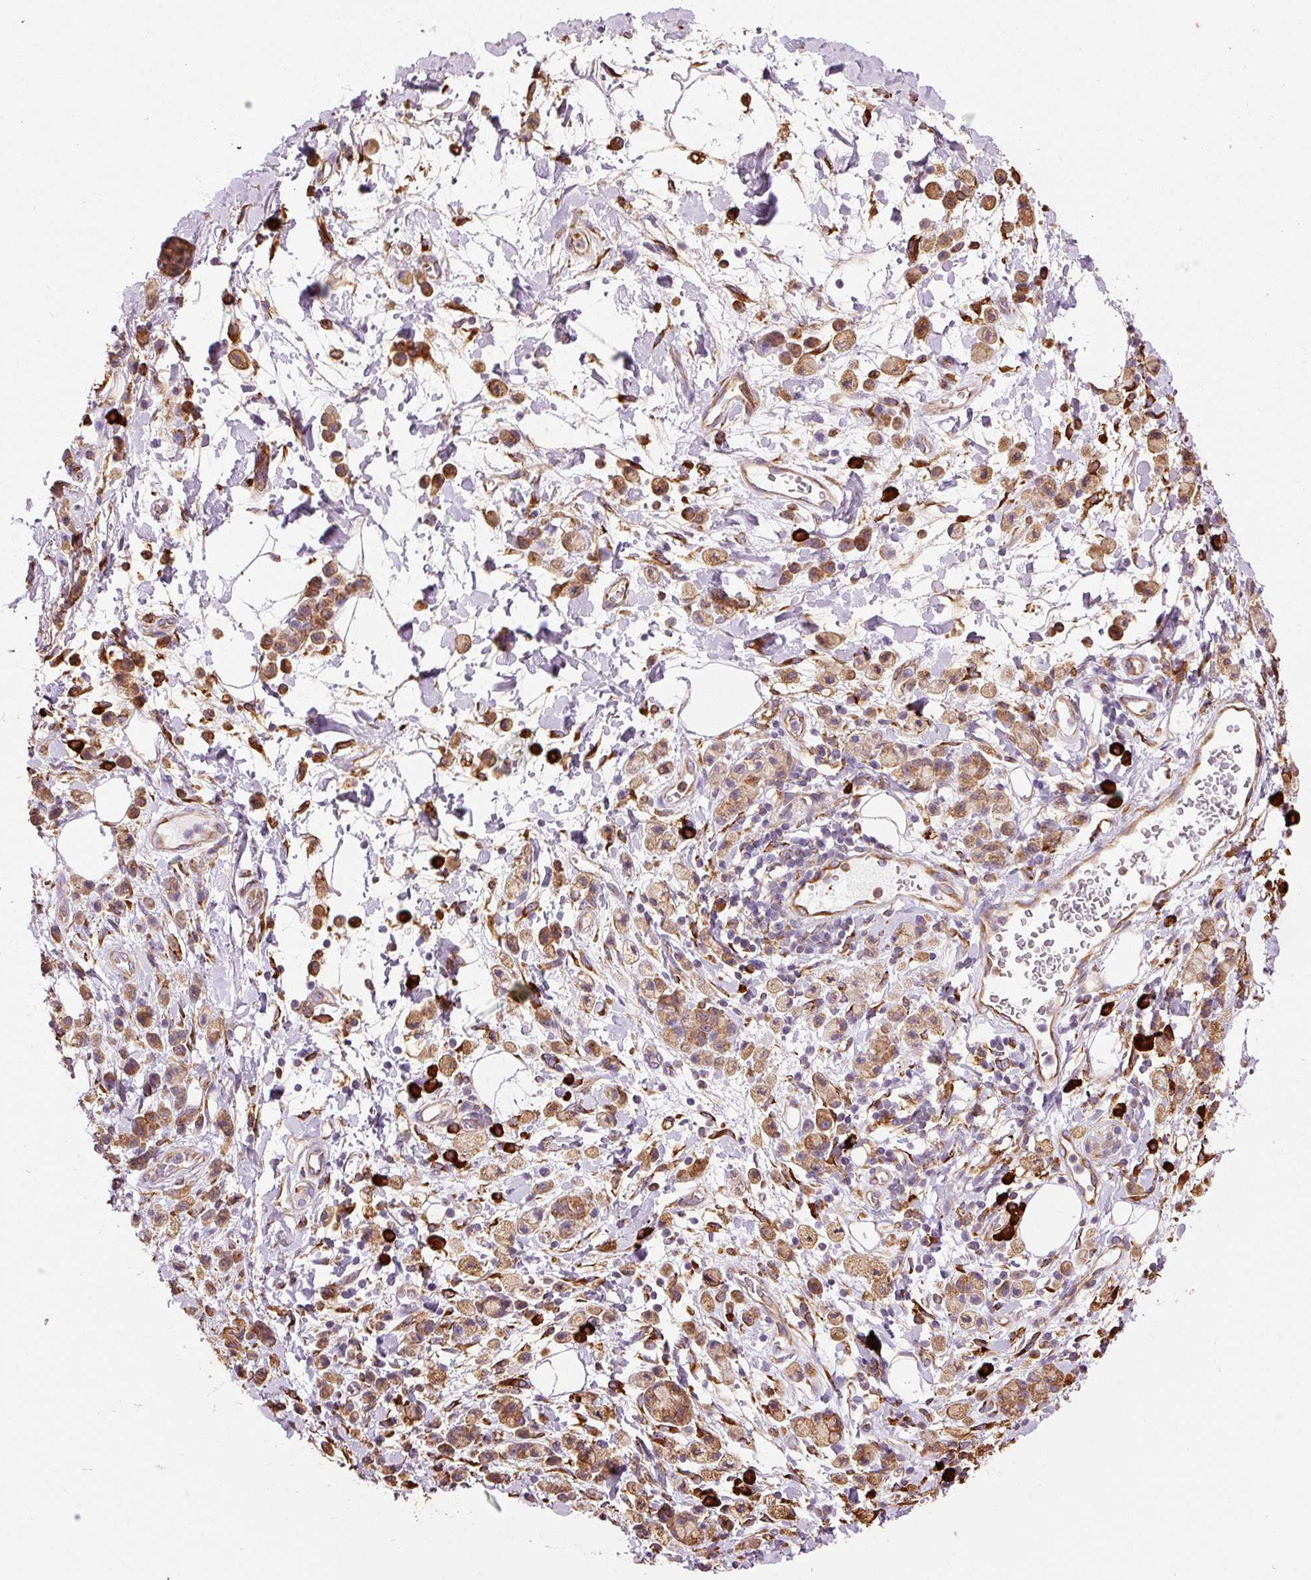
{"staining": {"intensity": "moderate", "quantity": ">75%", "location": "cytoplasmic/membranous"}, "tissue": "stomach cancer", "cell_type": "Tumor cells", "image_type": "cancer", "snomed": [{"axis": "morphology", "description": "Adenocarcinoma, NOS"}, {"axis": "topography", "description": "Stomach"}], "caption": "Stomach cancer (adenocarcinoma) was stained to show a protein in brown. There is medium levels of moderate cytoplasmic/membranous positivity in about >75% of tumor cells. (IHC, brightfield microscopy, high magnification).", "gene": "KLC1", "patient": {"sex": "male", "age": 77}}